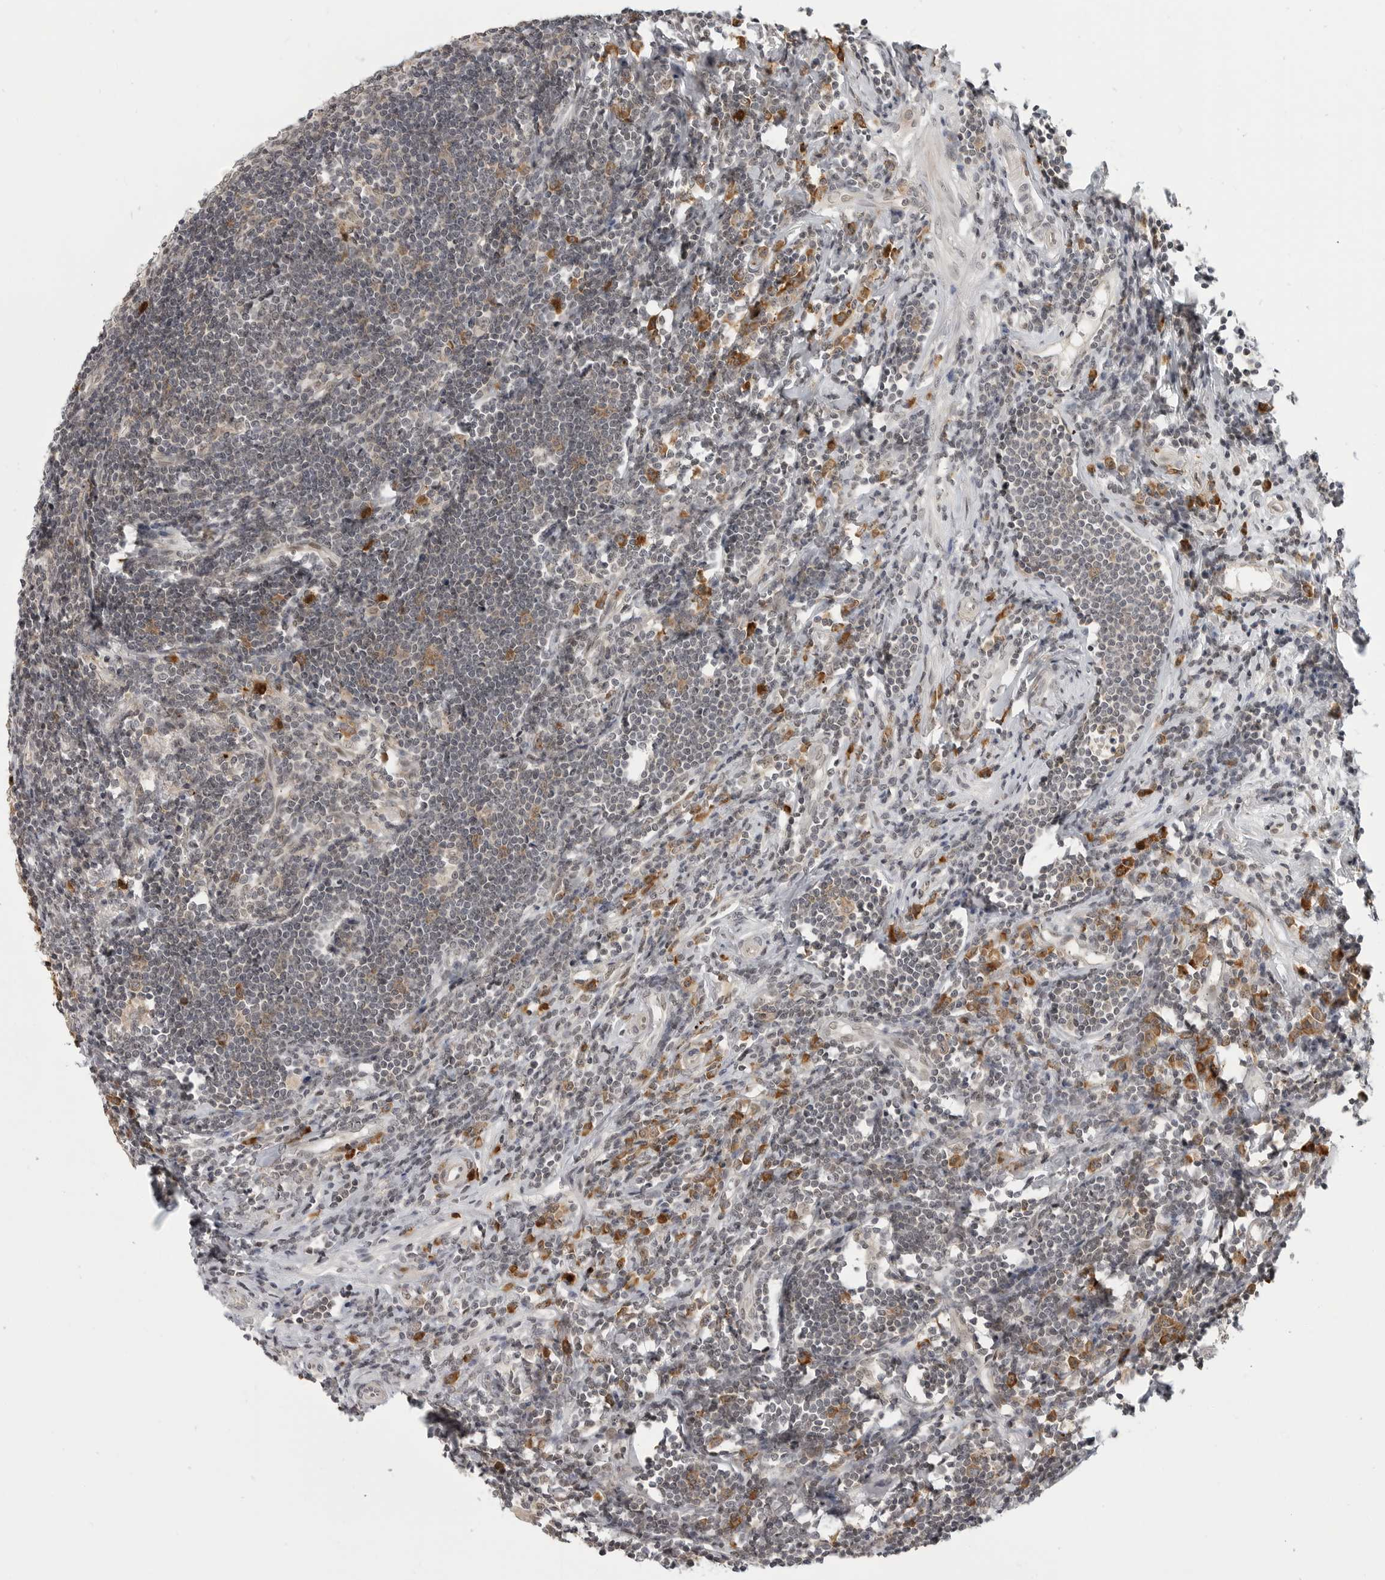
{"staining": {"intensity": "moderate", "quantity": ">75%", "location": "cytoplasmic/membranous,nuclear"}, "tissue": "appendix", "cell_type": "Glandular cells", "image_type": "normal", "snomed": [{"axis": "morphology", "description": "Normal tissue, NOS"}, {"axis": "topography", "description": "Appendix"}], "caption": "Moderate cytoplasmic/membranous,nuclear positivity is present in about >75% of glandular cells in normal appendix. Using DAB (3,3'-diaminobenzidine) (brown) and hematoxylin (blue) stains, captured at high magnification using brightfield microscopy.", "gene": "CEP295NL", "patient": {"sex": "female", "age": 54}}